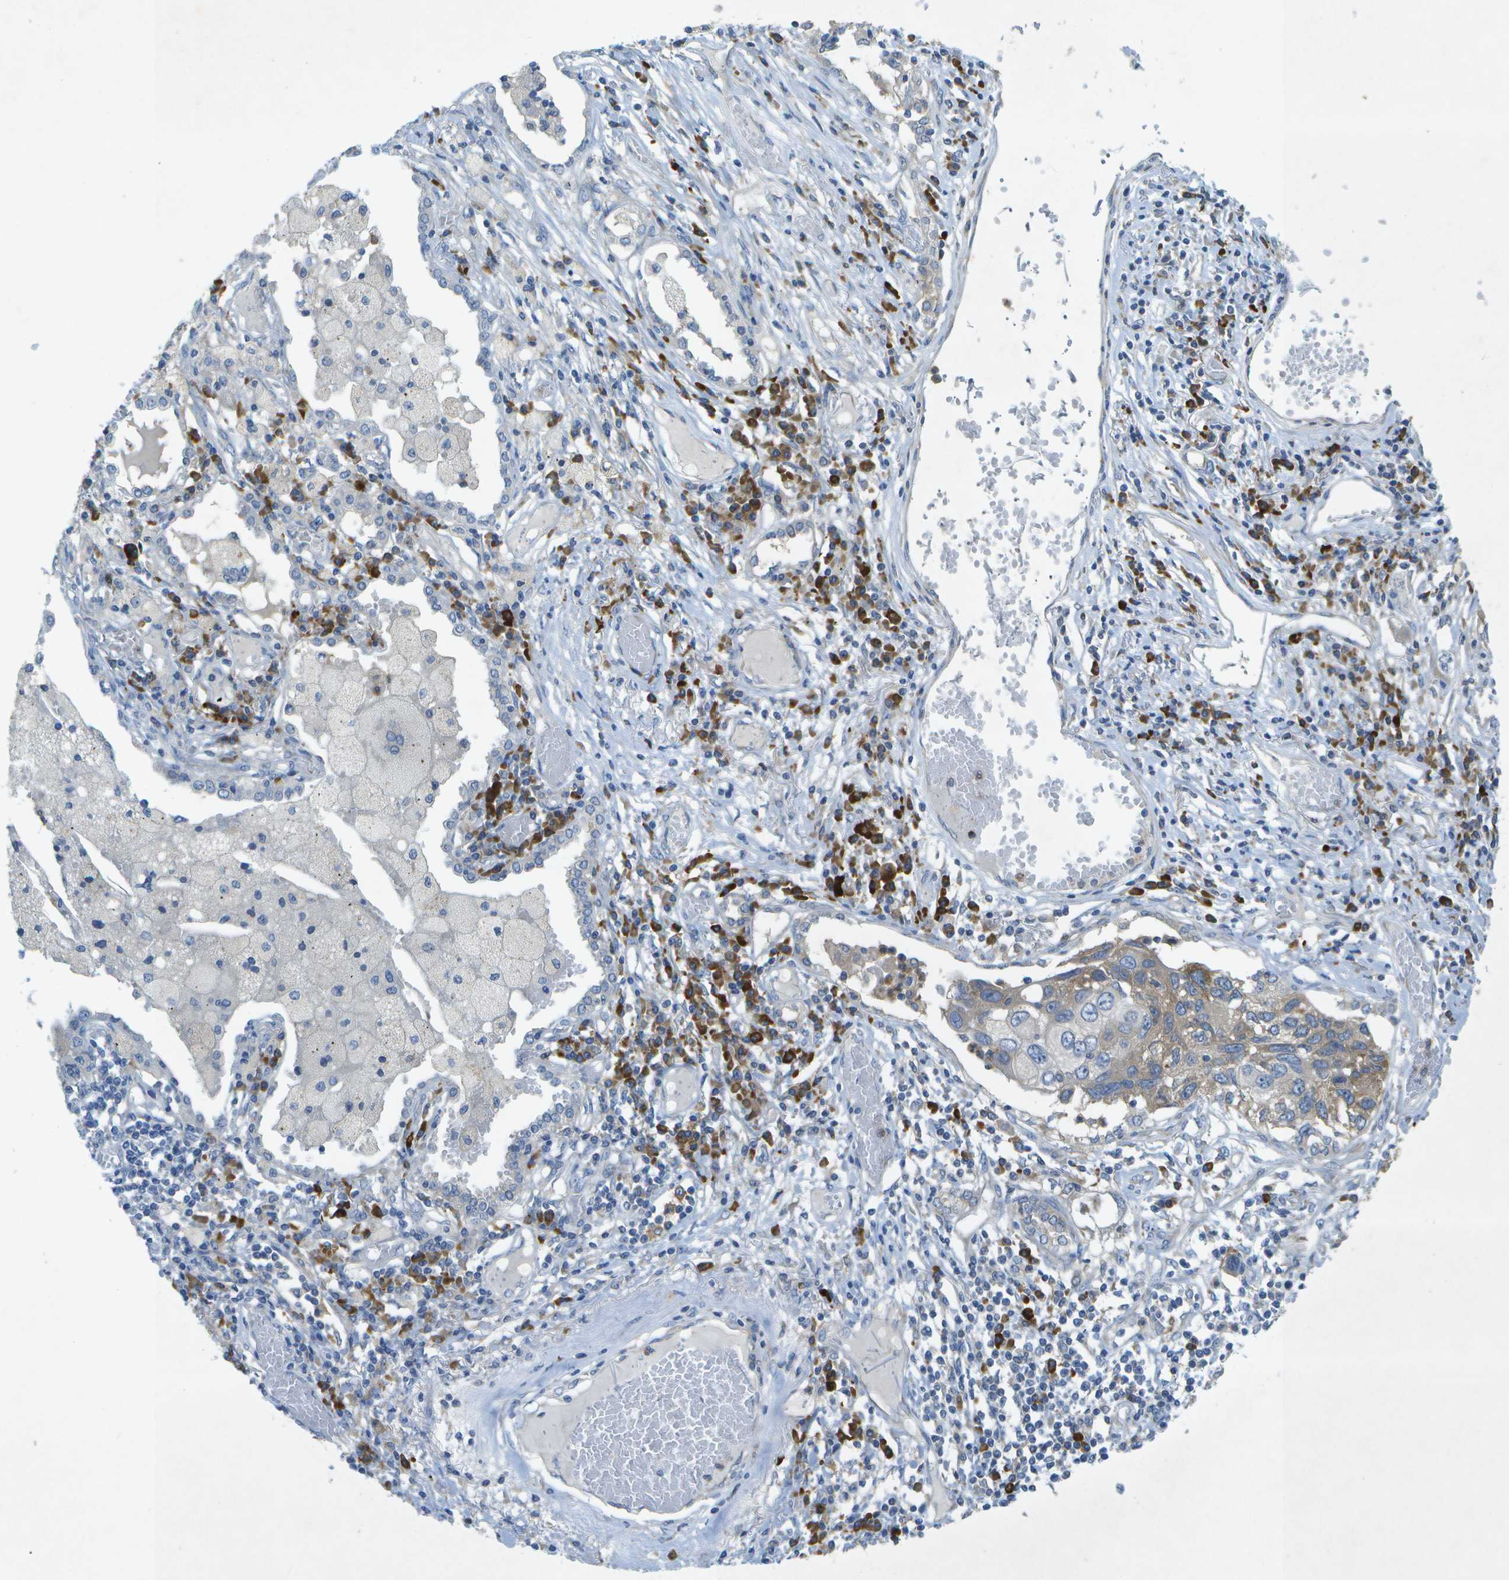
{"staining": {"intensity": "weak", "quantity": "<25%", "location": "cytoplasmic/membranous"}, "tissue": "lung cancer", "cell_type": "Tumor cells", "image_type": "cancer", "snomed": [{"axis": "morphology", "description": "Squamous cell carcinoma, NOS"}, {"axis": "topography", "description": "Lung"}], "caption": "Immunohistochemistry (IHC) photomicrograph of neoplastic tissue: squamous cell carcinoma (lung) stained with DAB demonstrates no significant protein positivity in tumor cells.", "gene": "WNK2", "patient": {"sex": "male", "age": 71}}